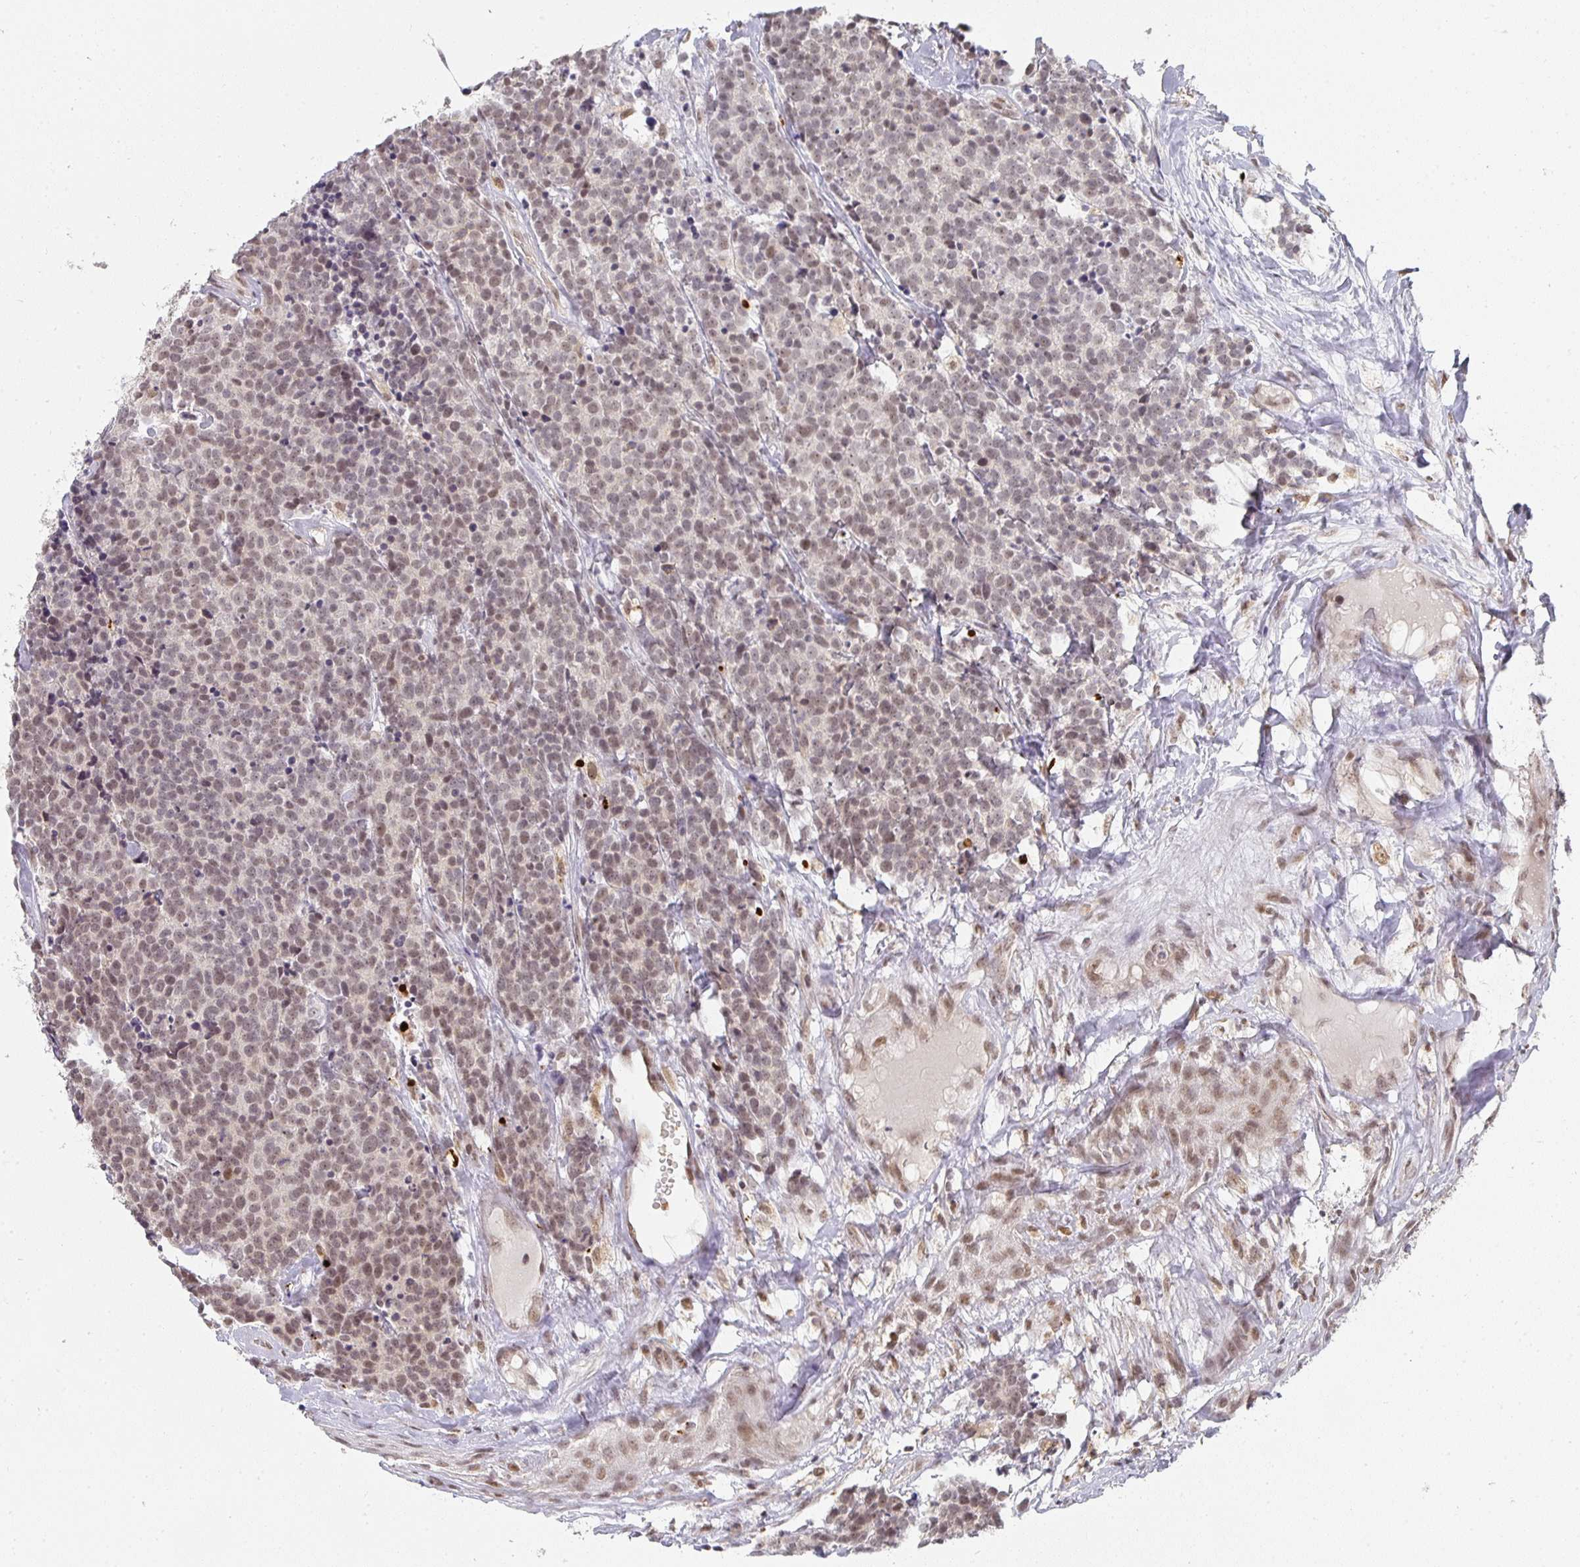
{"staining": {"intensity": "weak", "quantity": "25%-75%", "location": "nuclear"}, "tissue": "carcinoid", "cell_type": "Tumor cells", "image_type": "cancer", "snomed": [{"axis": "morphology", "description": "Carcinoid, malignant, NOS"}, {"axis": "topography", "description": "Skin"}], "caption": "The immunohistochemical stain shows weak nuclear staining in tumor cells of carcinoid (malignant) tissue.", "gene": "SMARCA2", "patient": {"sex": "female", "age": 79}}